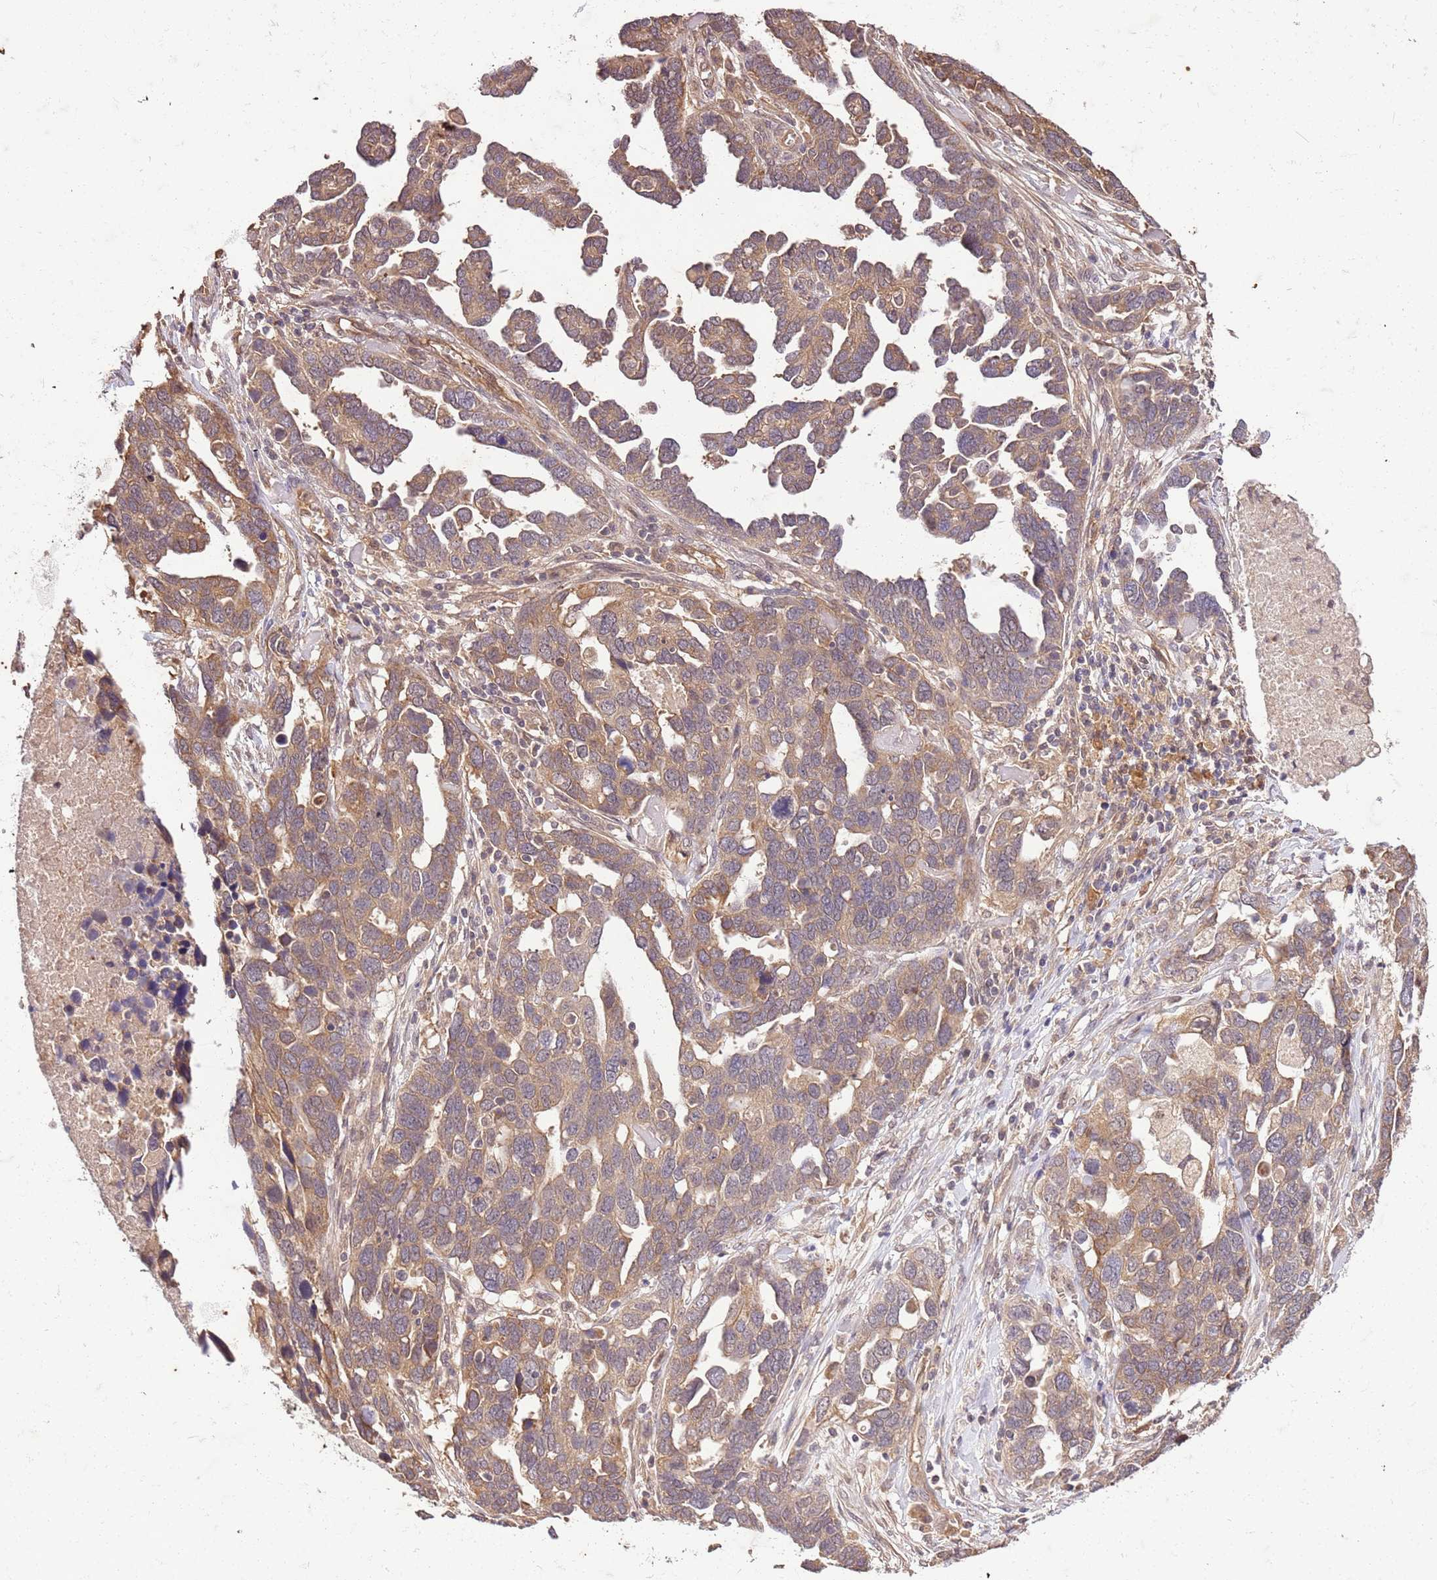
{"staining": {"intensity": "moderate", "quantity": ">75%", "location": "cytoplasmic/membranous"}, "tissue": "ovarian cancer", "cell_type": "Tumor cells", "image_type": "cancer", "snomed": [{"axis": "morphology", "description": "Cystadenocarcinoma, serous, NOS"}, {"axis": "topography", "description": "Ovary"}], "caption": "Immunohistochemistry staining of ovarian cancer (serous cystadenocarcinoma), which exhibits medium levels of moderate cytoplasmic/membranous expression in approximately >75% of tumor cells indicating moderate cytoplasmic/membranous protein expression. The staining was performed using DAB (brown) for protein detection and nuclei were counterstained in hematoxylin (blue).", "gene": "UBE3A", "patient": {"sex": "female", "age": 54}}